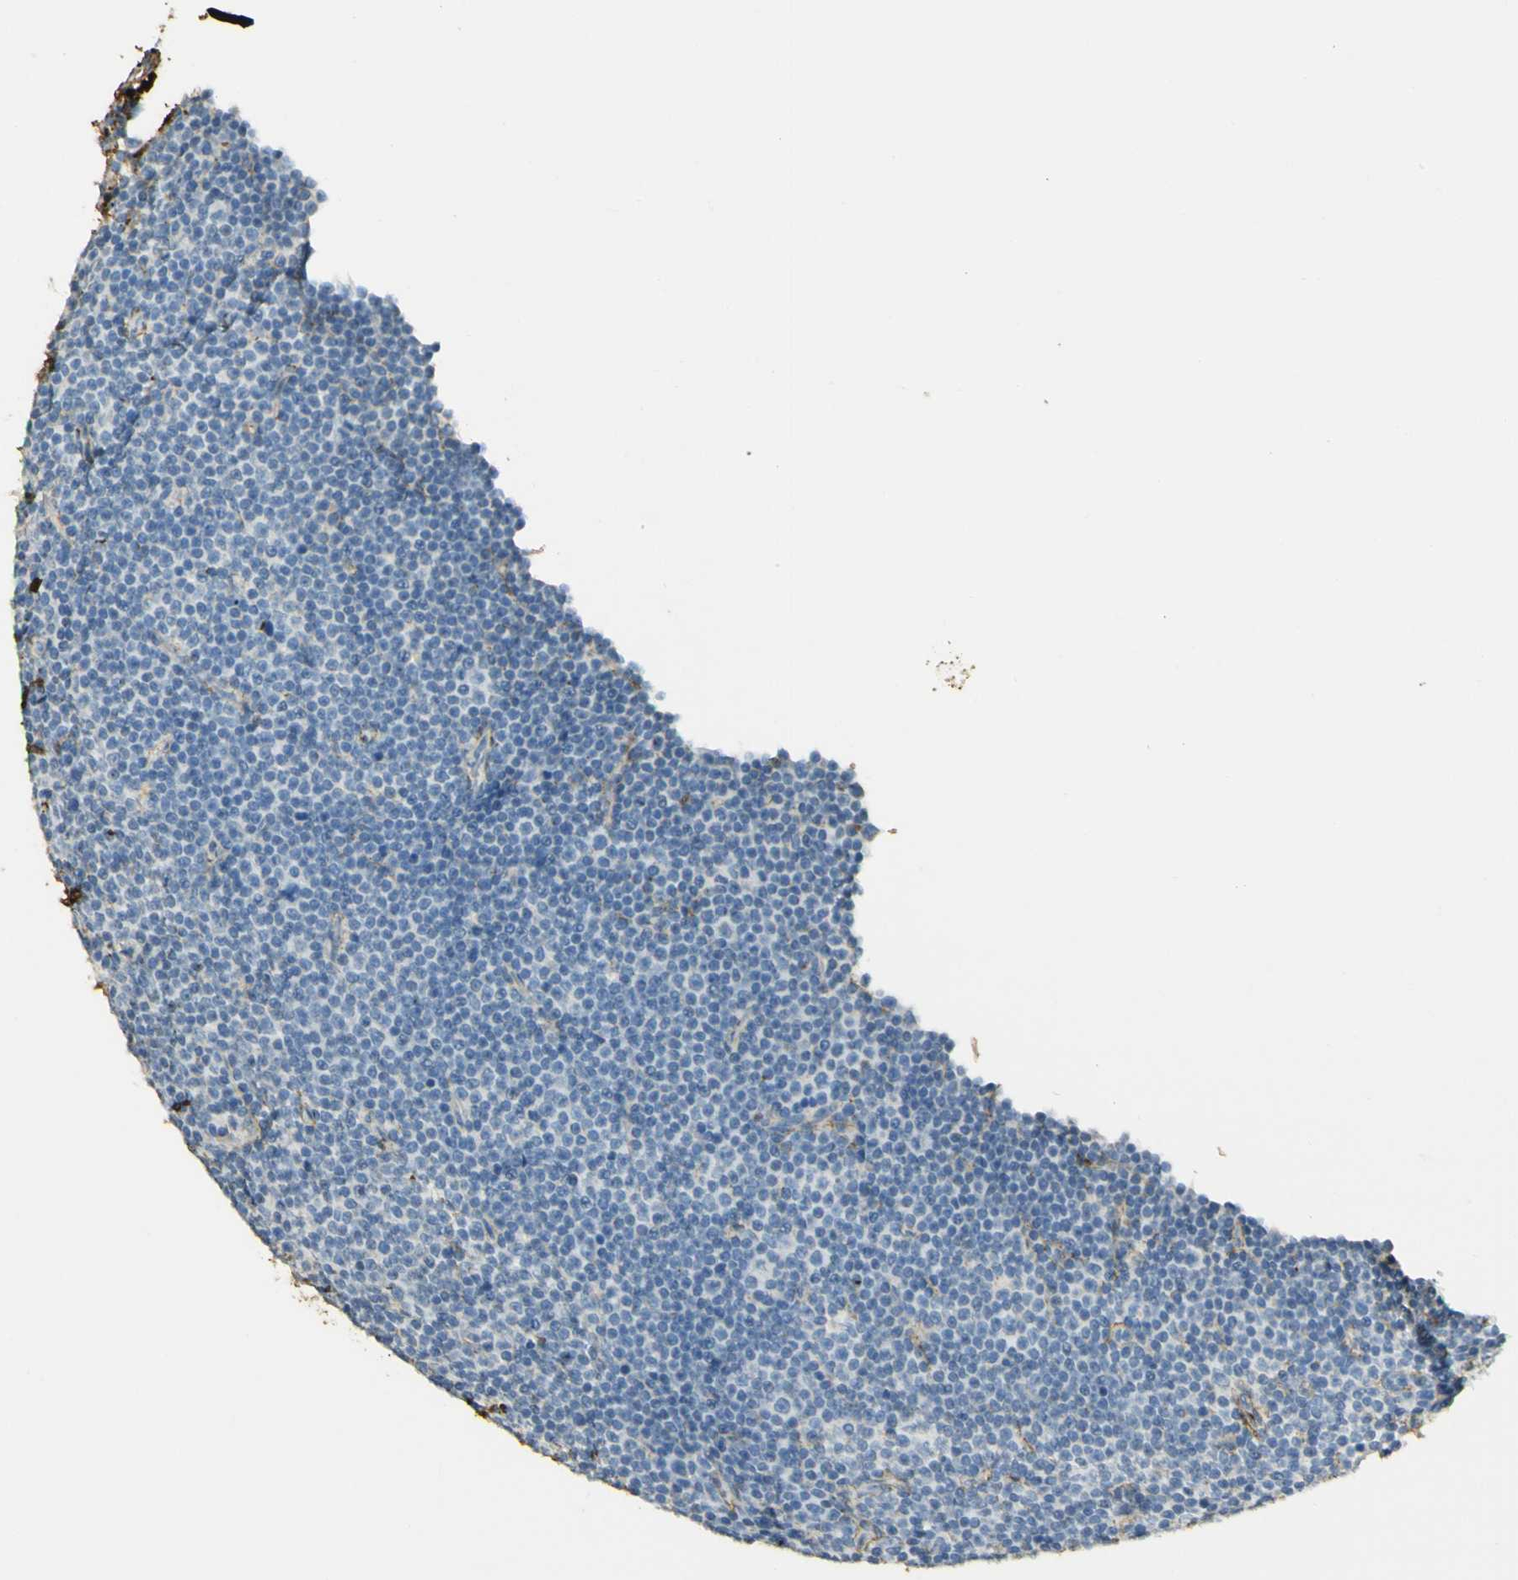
{"staining": {"intensity": "negative", "quantity": "none", "location": "none"}, "tissue": "lymphoma", "cell_type": "Tumor cells", "image_type": "cancer", "snomed": [{"axis": "morphology", "description": "Malignant lymphoma, non-Hodgkin's type, Low grade"}, {"axis": "topography", "description": "Lymph node"}], "caption": "This is an immunohistochemistry micrograph of human low-grade malignant lymphoma, non-Hodgkin's type. There is no expression in tumor cells.", "gene": "TNN", "patient": {"sex": "female", "age": 67}}